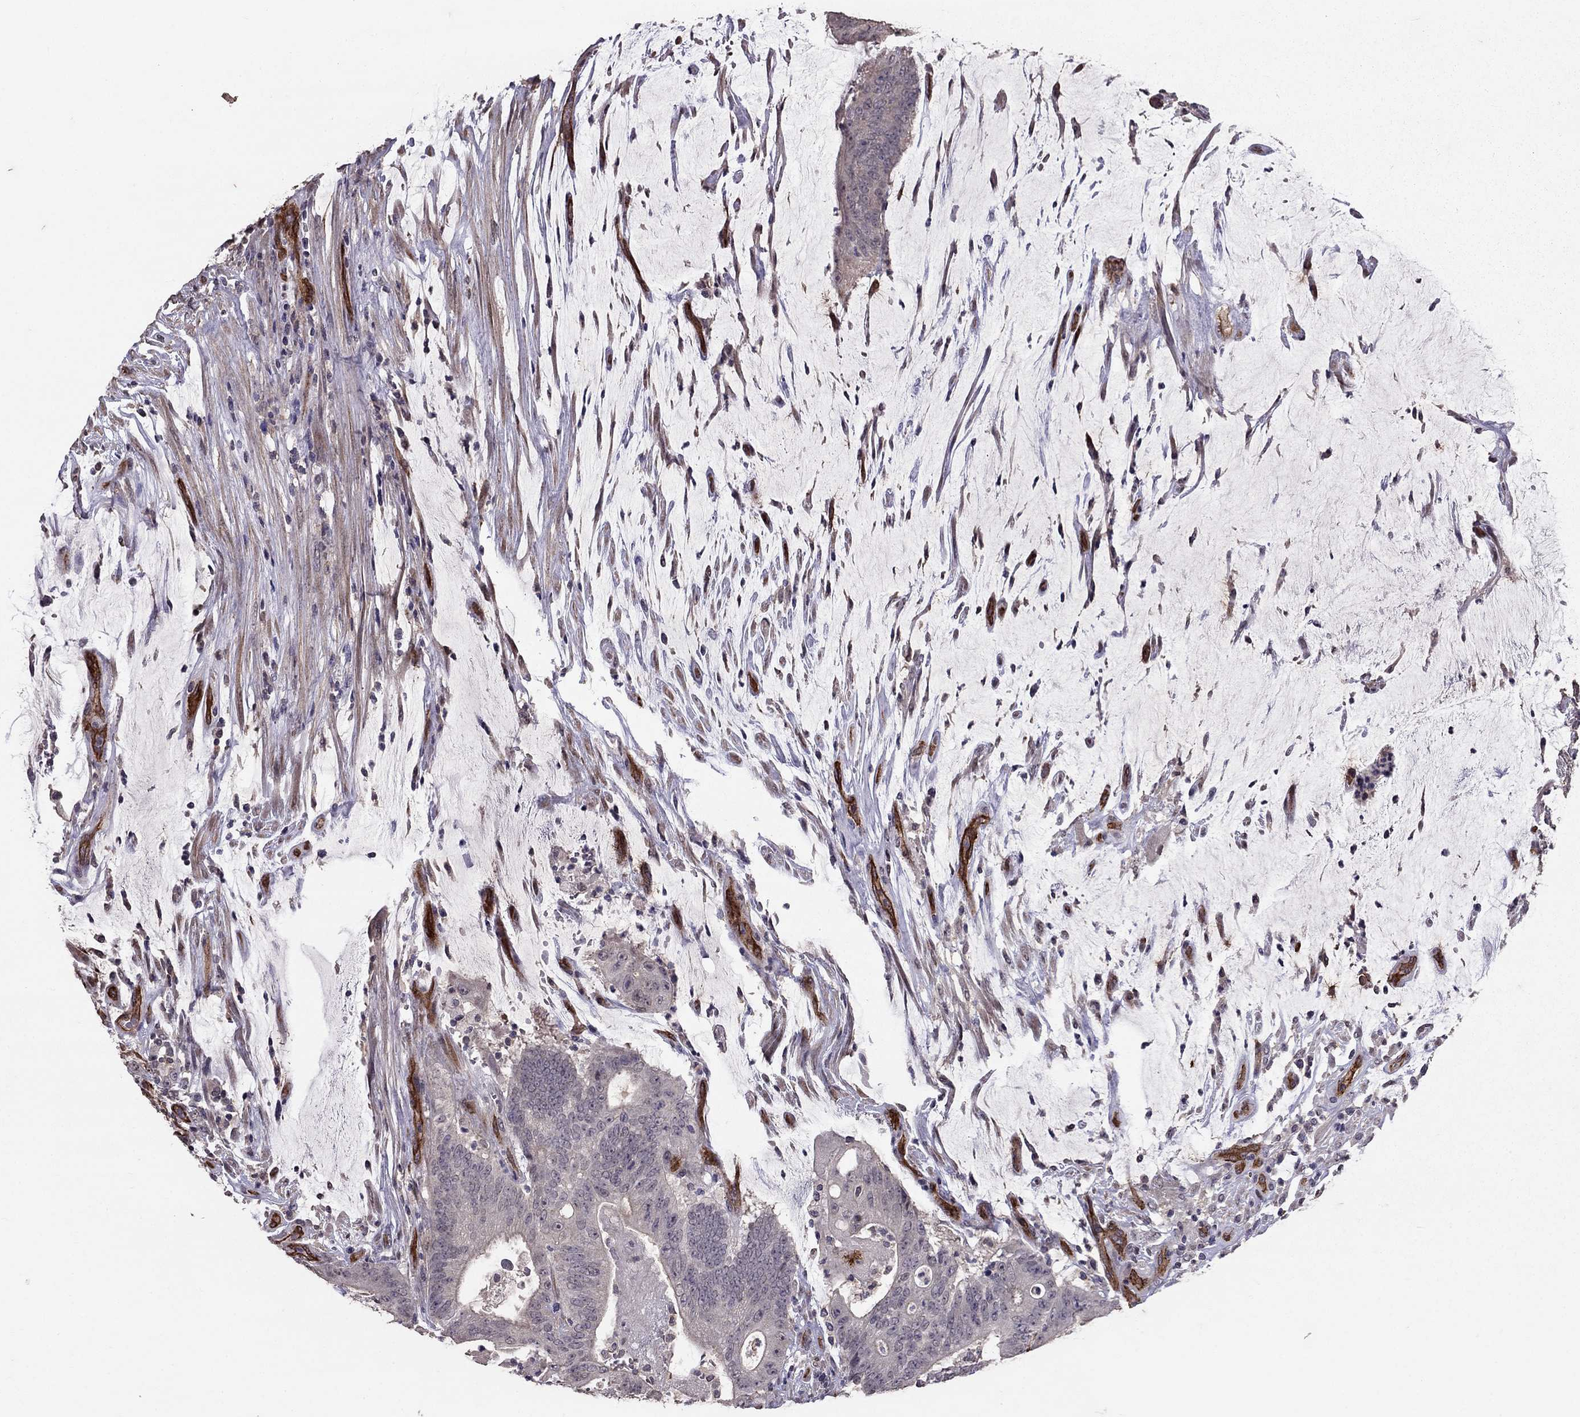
{"staining": {"intensity": "negative", "quantity": "none", "location": "none"}, "tissue": "colorectal cancer", "cell_type": "Tumor cells", "image_type": "cancer", "snomed": [{"axis": "morphology", "description": "Adenocarcinoma, NOS"}, {"axis": "topography", "description": "Colon"}], "caption": "Adenocarcinoma (colorectal) stained for a protein using immunohistochemistry shows no expression tumor cells.", "gene": "RASIP1", "patient": {"sex": "female", "age": 43}}